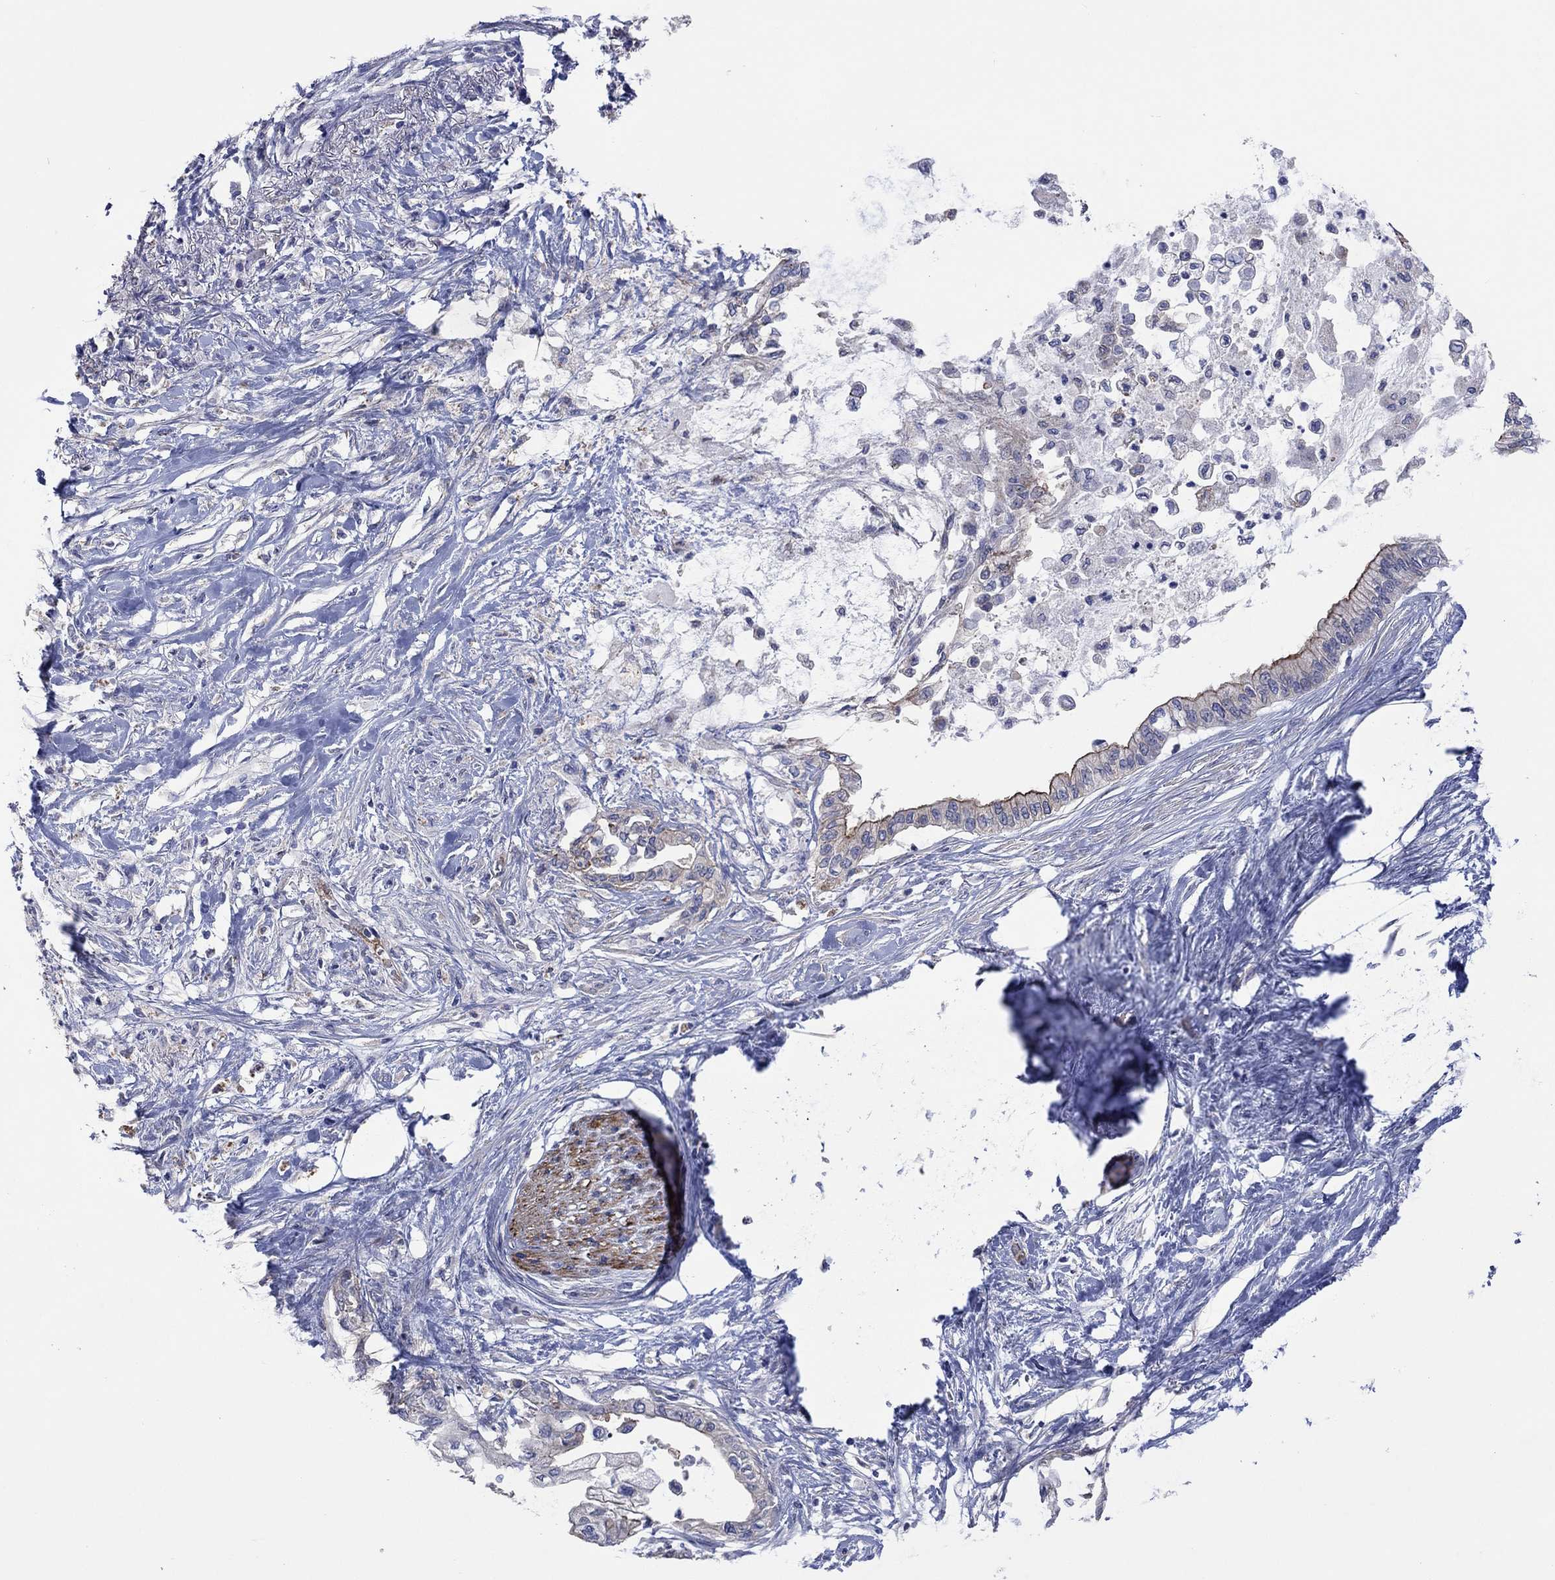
{"staining": {"intensity": "strong", "quantity": "<25%", "location": "cytoplasmic/membranous"}, "tissue": "pancreatic cancer", "cell_type": "Tumor cells", "image_type": "cancer", "snomed": [{"axis": "morphology", "description": "Normal tissue, NOS"}, {"axis": "morphology", "description": "Adenocarcinoma, NOS"}, {"axis": "topography", "description": "Pancreas"}, {"axis": "topography", "description": "Duodenum"}], "caption": "High-magnification brightfield microscopy of pancreatic cancer (adenocarcinoma) stained with DAB (brown) and counterstained with hematoxylin (blue). tumor cells exhibit strong cytoplasmic/membranous positivity is present in approximately<25% of cells. Immunohistochemistry (ihc) stains the protein in brown and the nuclei are stained blue.", "gene": "TPRN", "patient": {"sex": "female", "age": 60}}